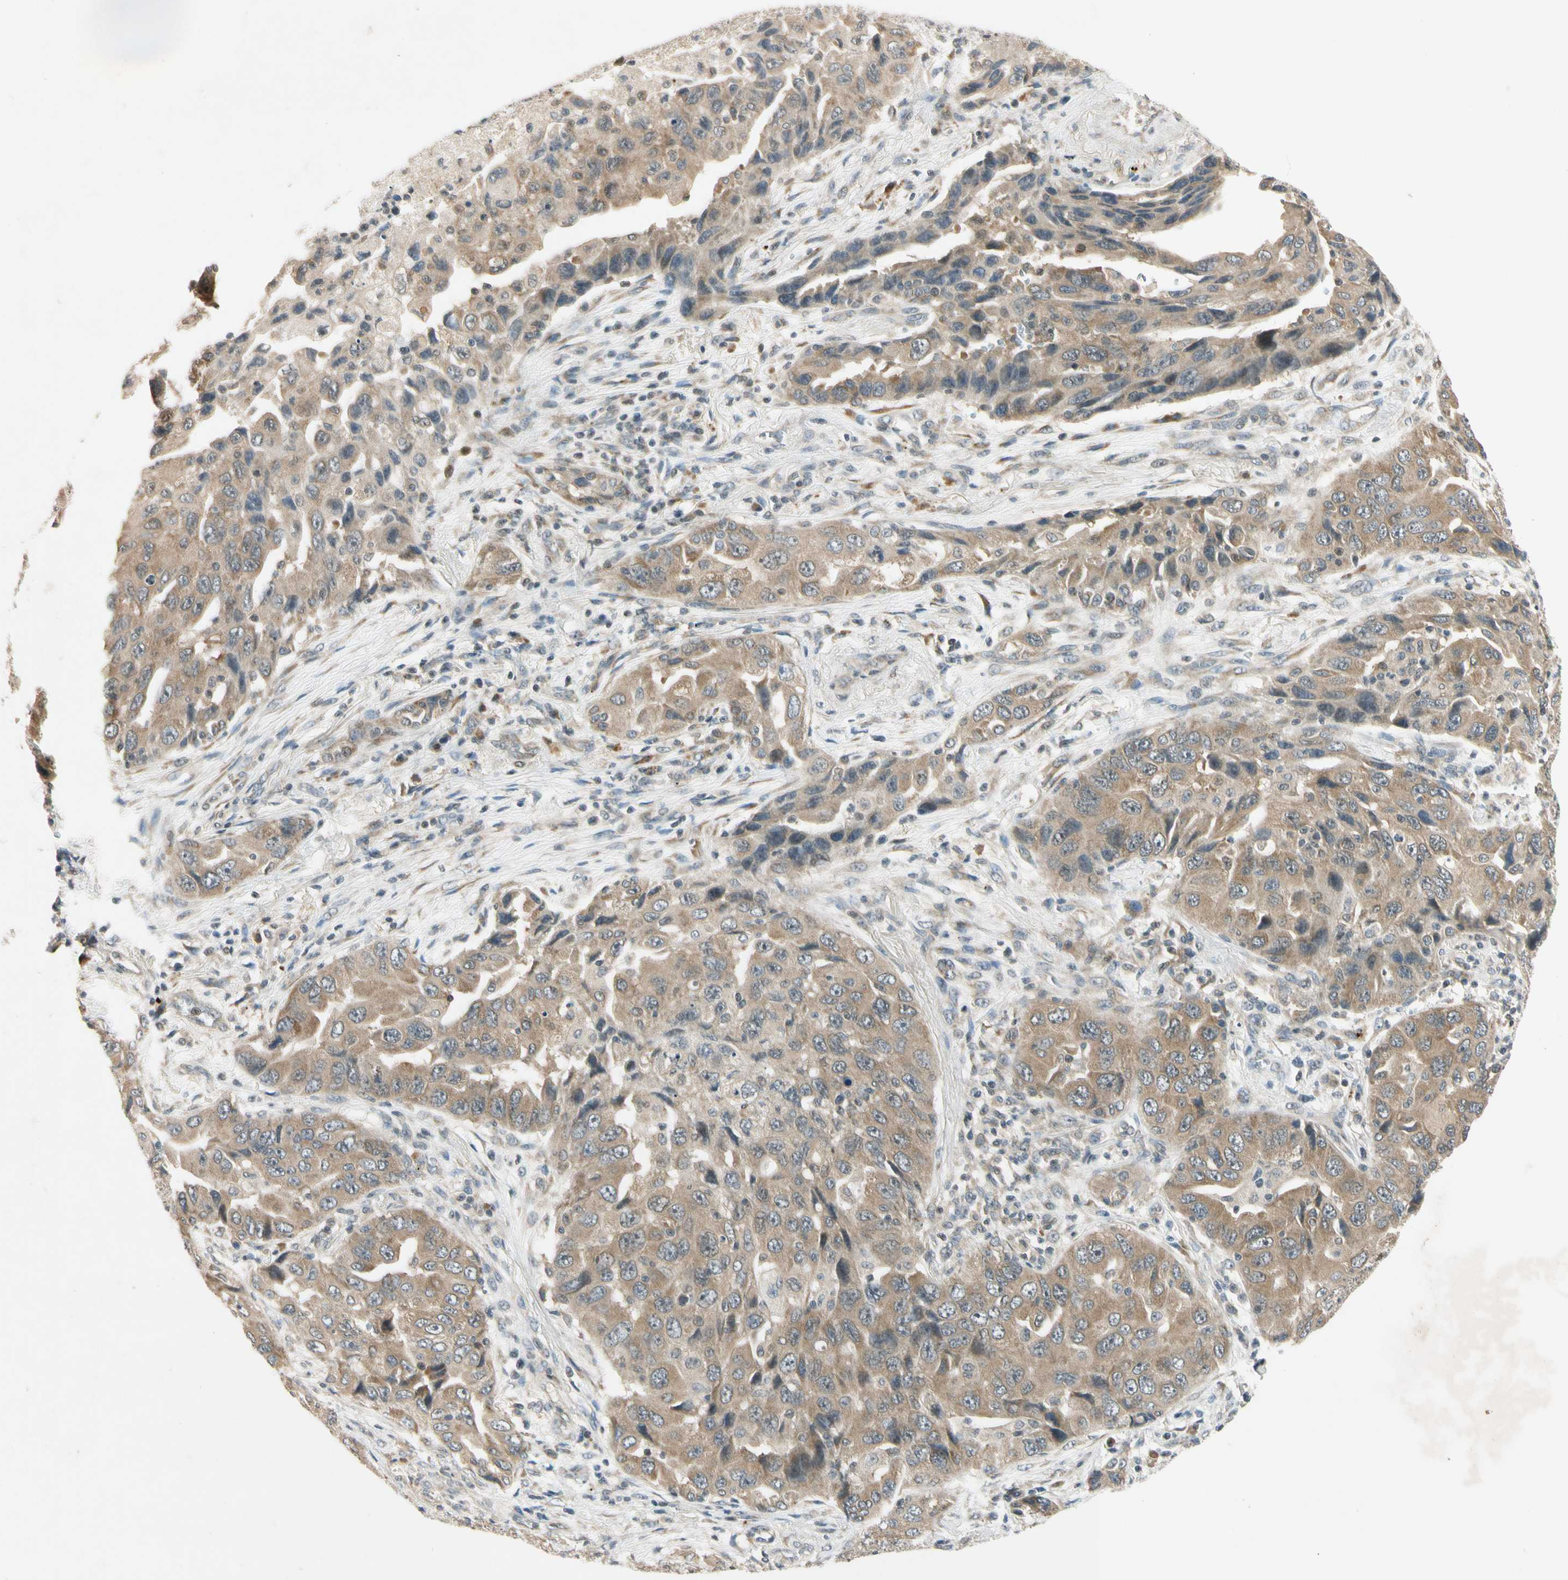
{"staining": {"intensity": "moderate", "quantity": ">75%", "location": "cytoplasmic/membranous"}, "tissue": "lung cancer", "cell_type": "Tumor cells", "image_type": "cancer", "snomed": [{"axis": "morphology", "description": "Adenocarcinoma, NOS"}, {"axis": "topography", "description": "Lung"}], "caption": "Tumor cells show medium levels of moderate cytoplasmic/membranous expression in about >75% of cells in lung cancer.", "gene": "RPS6KB2", "patient": {"sex": "female", "age": 65}}